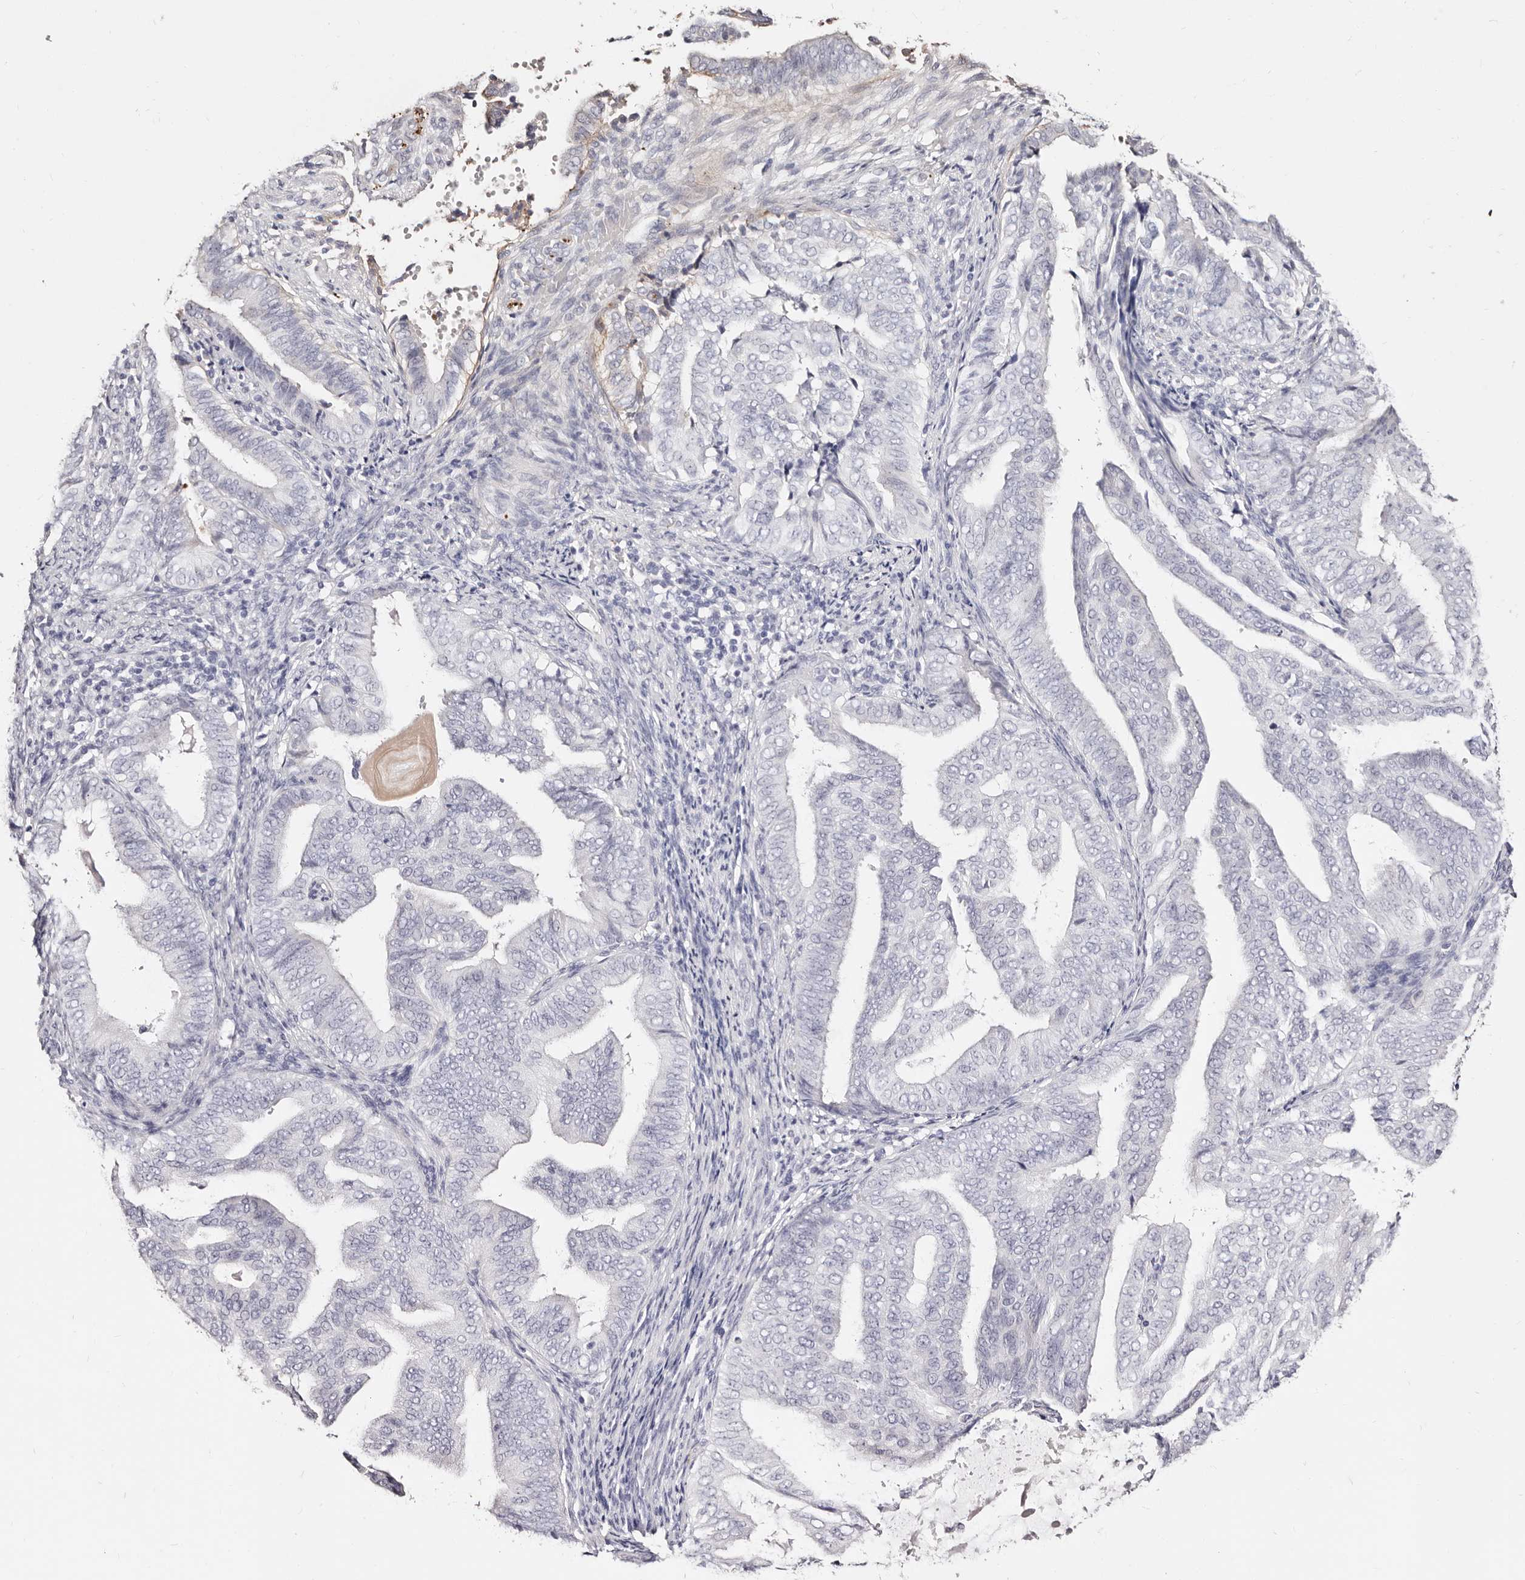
{"staining": {"intensity": "negative", "quantity": "none", "location": "none"}, "tissue": "endometrial cancer", "cell_type": "Tumor cells", "image_type": "cancer", "snomed": [{"axis": "morphology", "description": "Adenocarcinoma, NOS"}, {"axis": "topography", "description": "Endometrium"}], "caption": "This is a image of immunohistochemistry (IHC) staining of adenocarcinoma (endometrial), which shows no expression in tumor cells.", "gene": "PF4", "patient": {"sex": "female", "age": 58}}